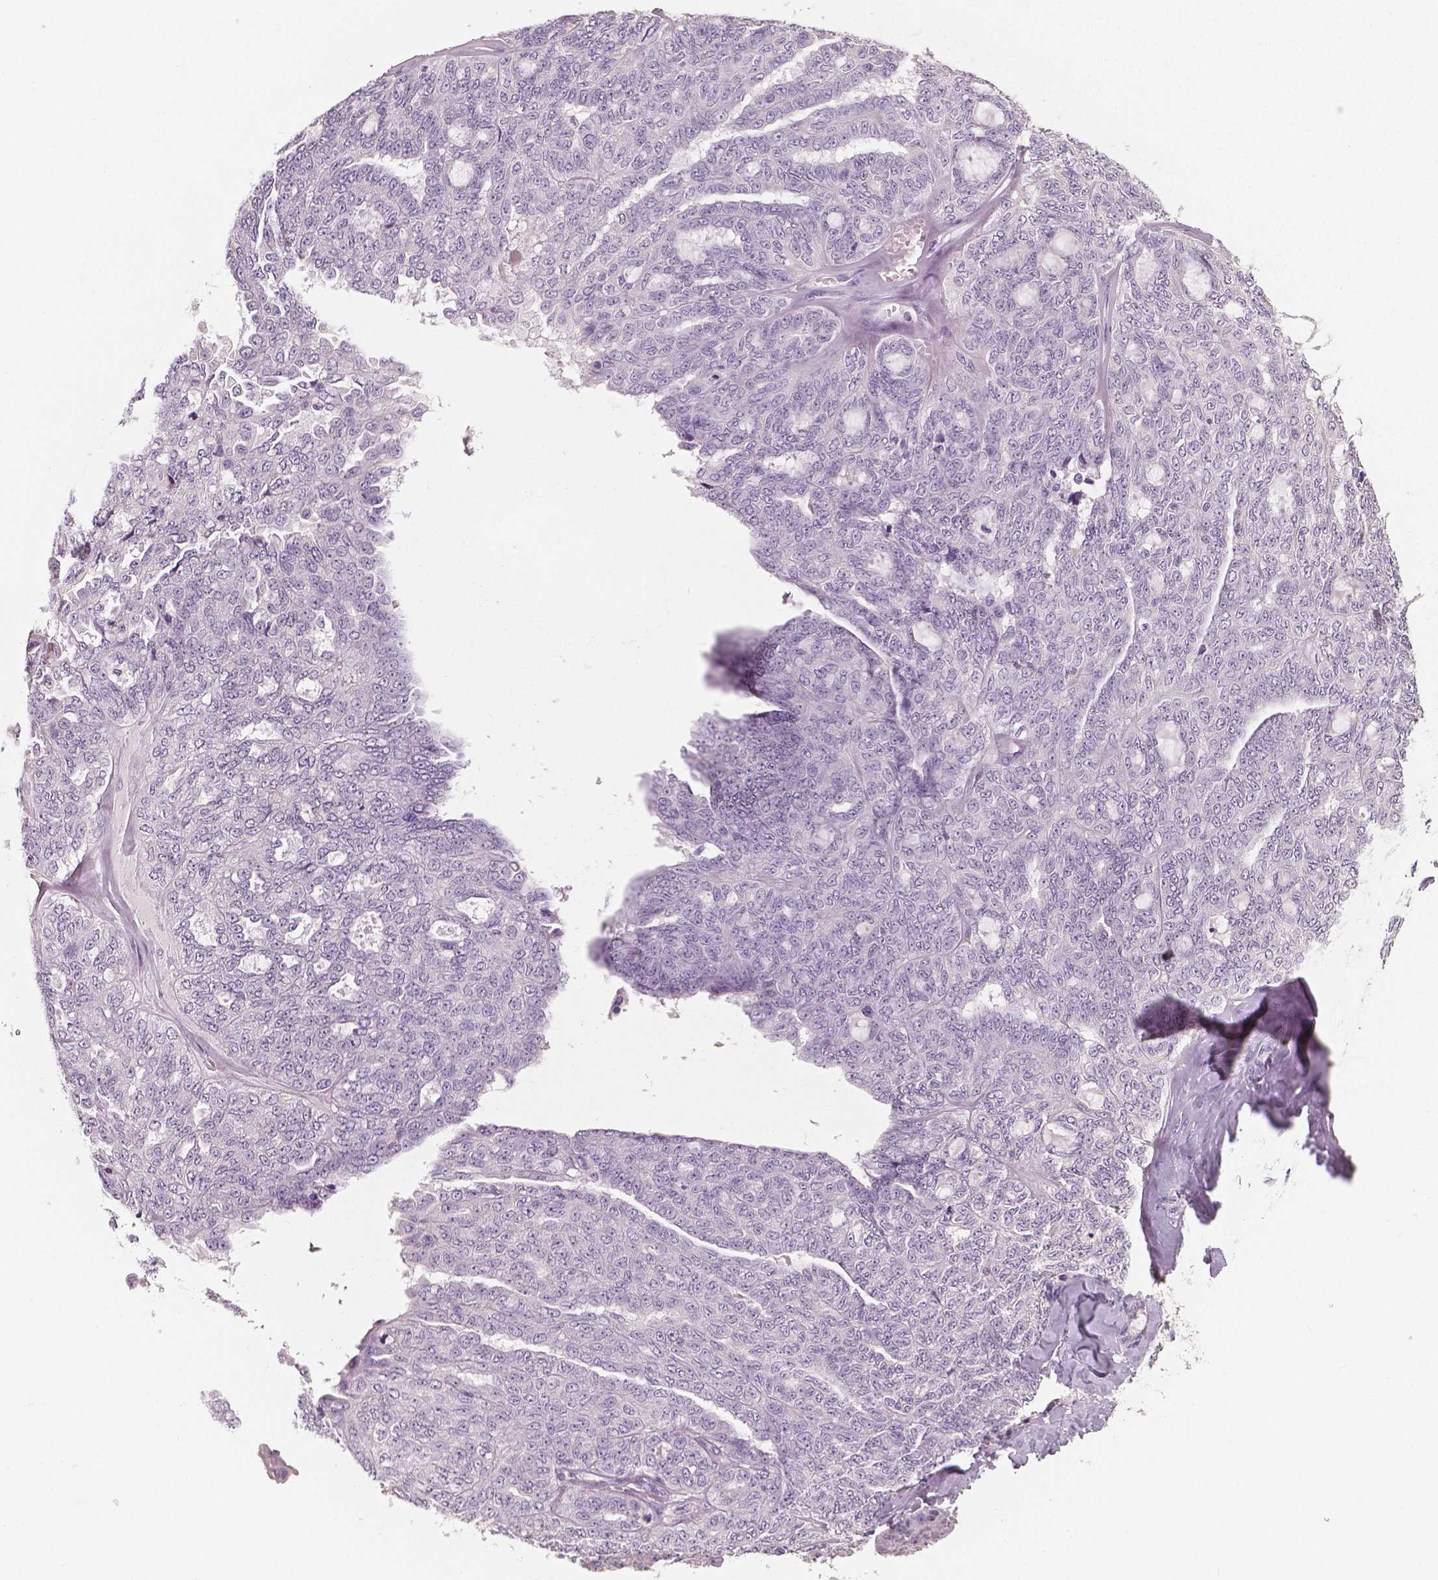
{"staining": {"intensity": "negative", "quantity": "none", "location": "none"}, "tissue": "ovarian cancer", "cell_type": "Tumor cells", "image_type": "cancer", "snomed": [{"axis": "morphology", "description": "Cystadenocarcinoma, serous, NOS"}, {"axis": "topography", "description": "Ovary"}], "caption": "Tumor cells are negative for protein expression in human ovarian serous cystadenocarcinoma.", "gene": "NECAB1", "patient": {"sex": "female", "age": 71}}